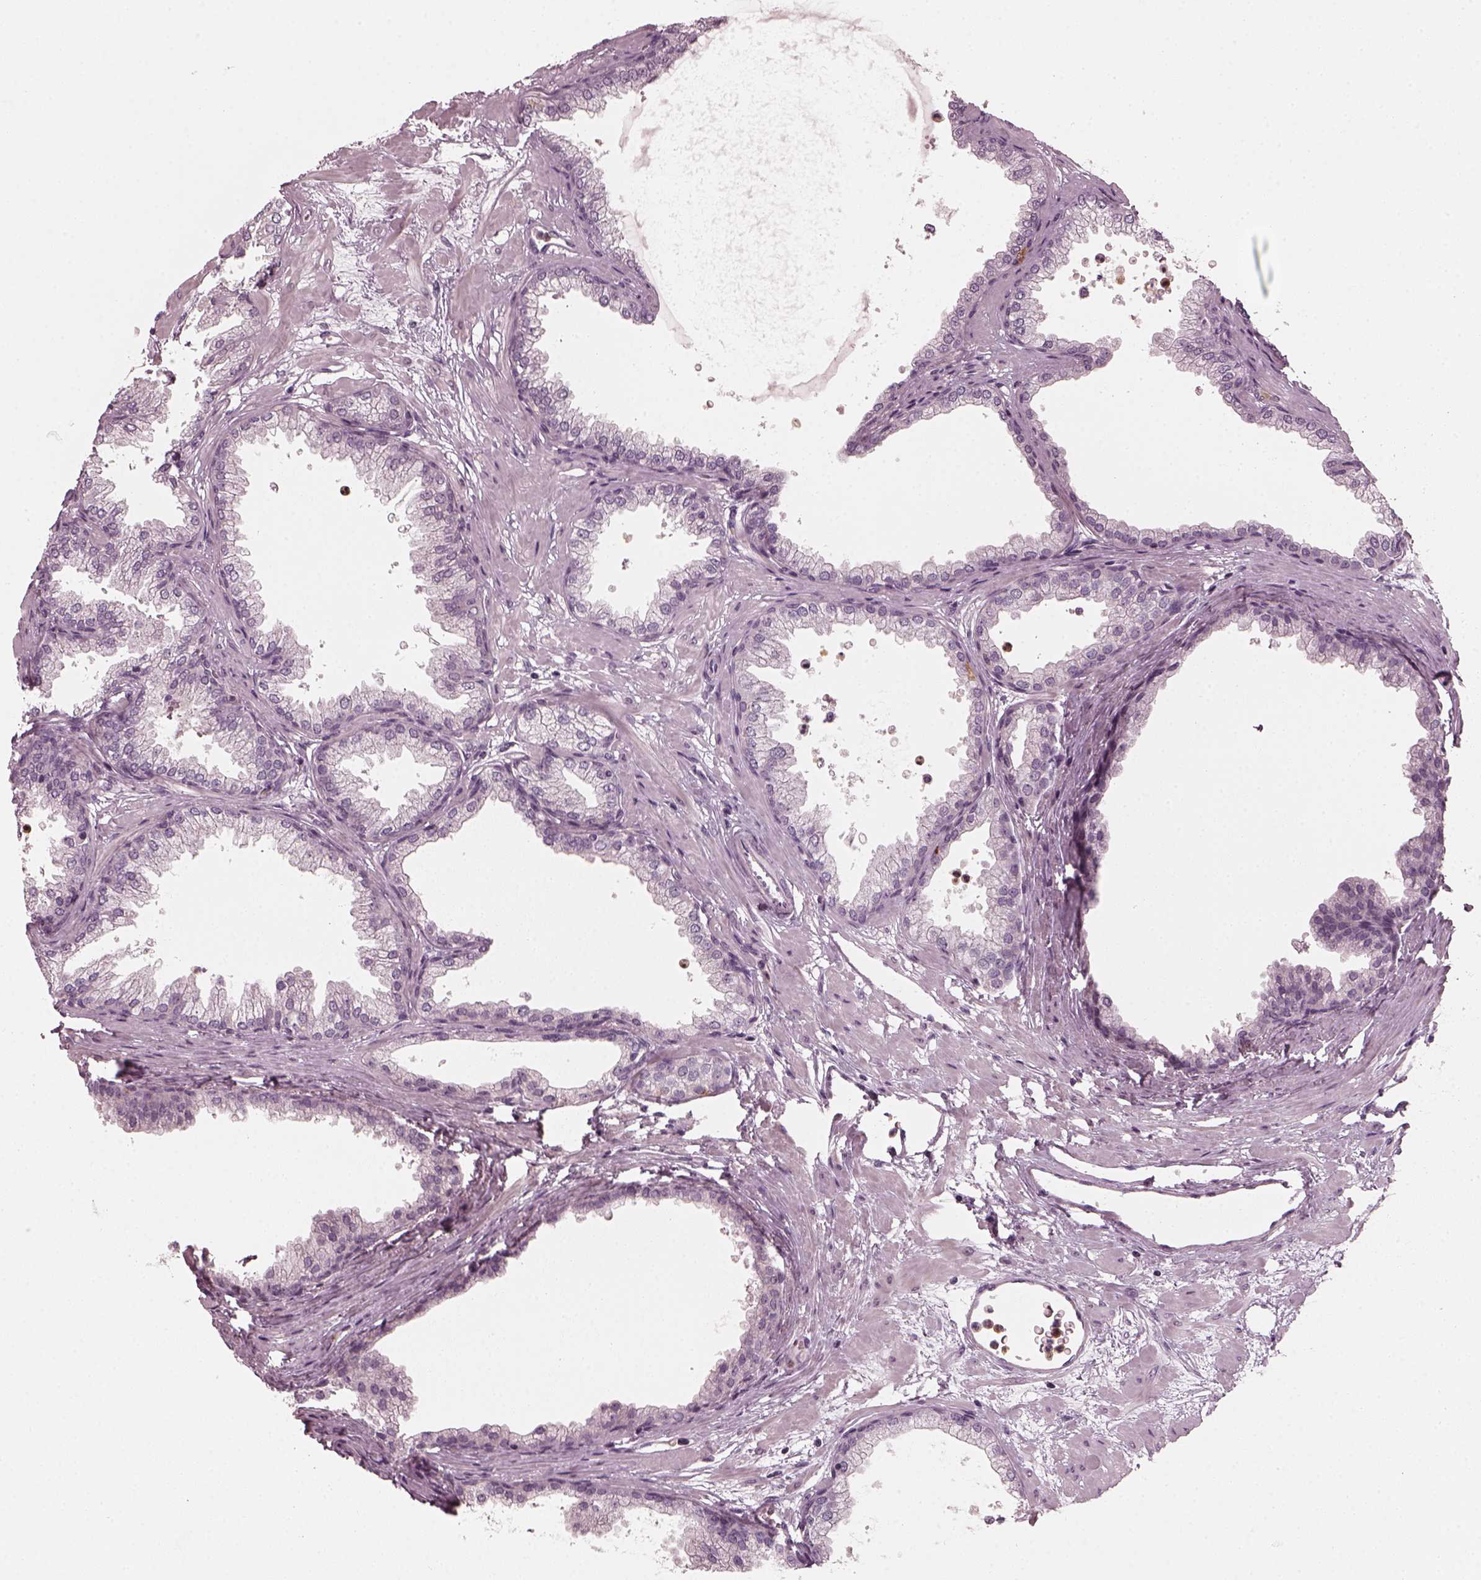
{"staining": {"intensity": "negative", "quantity": "none", "location": "none"}, "tissue": "prostate", "cell_type": "Glandular cells", "image_type": "normal", "snomed": [{"axis": "morphology", "description": "Normal tissue, NOS"}, {"axis": "topography", "description": "Prostate"}], "caption": "Human prostate stained for a protein using immunohistochemistry reveals no staining in glandular cells.", "gene": "CHIT1", "patient": {"sex": "male", "age": 37}}